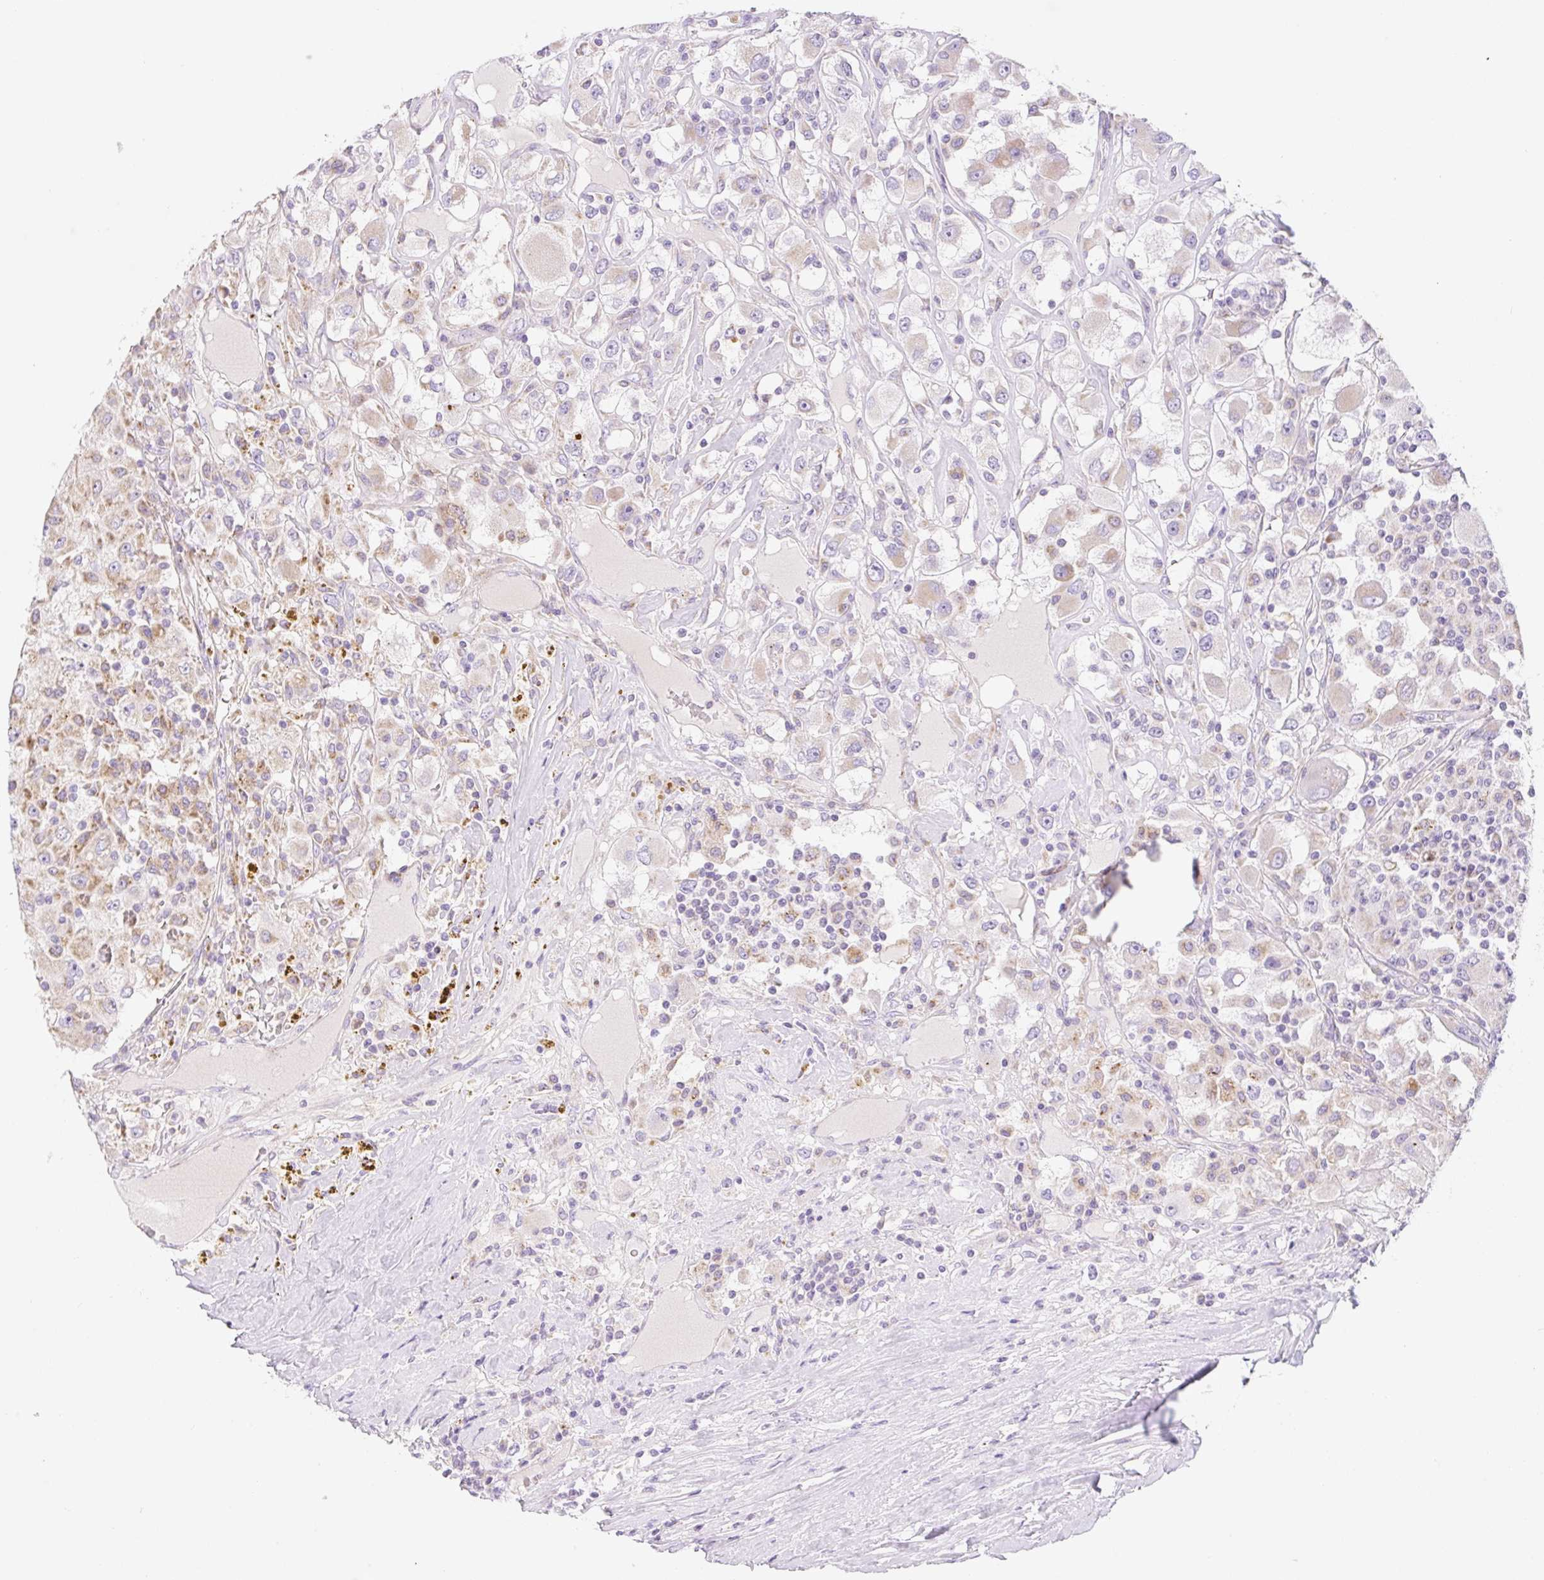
{"staining": {"intensity": "weak", "quantity": "25%-75%", "location": "cytoplasmic/membranous"}, "tissue": "renal cancer", "cell_type": "Tumor cells", "image_type": "cancer", "snomed": [{"axis": "morphology", "description": "Adenocarcinoma, NOS"}, {"axis": "topography", "description": "Kidney"}], "caption": "The immunohistochemical stain shows weak cytoplasmic/membranous staining in tumor cells of adenocarcinoma (renal) tissue. Ihc stains the protein of interest in brown and the nuclei are stained blue.", "gene": "CLEC3A", "patient": {"sex": "female", "age": 67}}